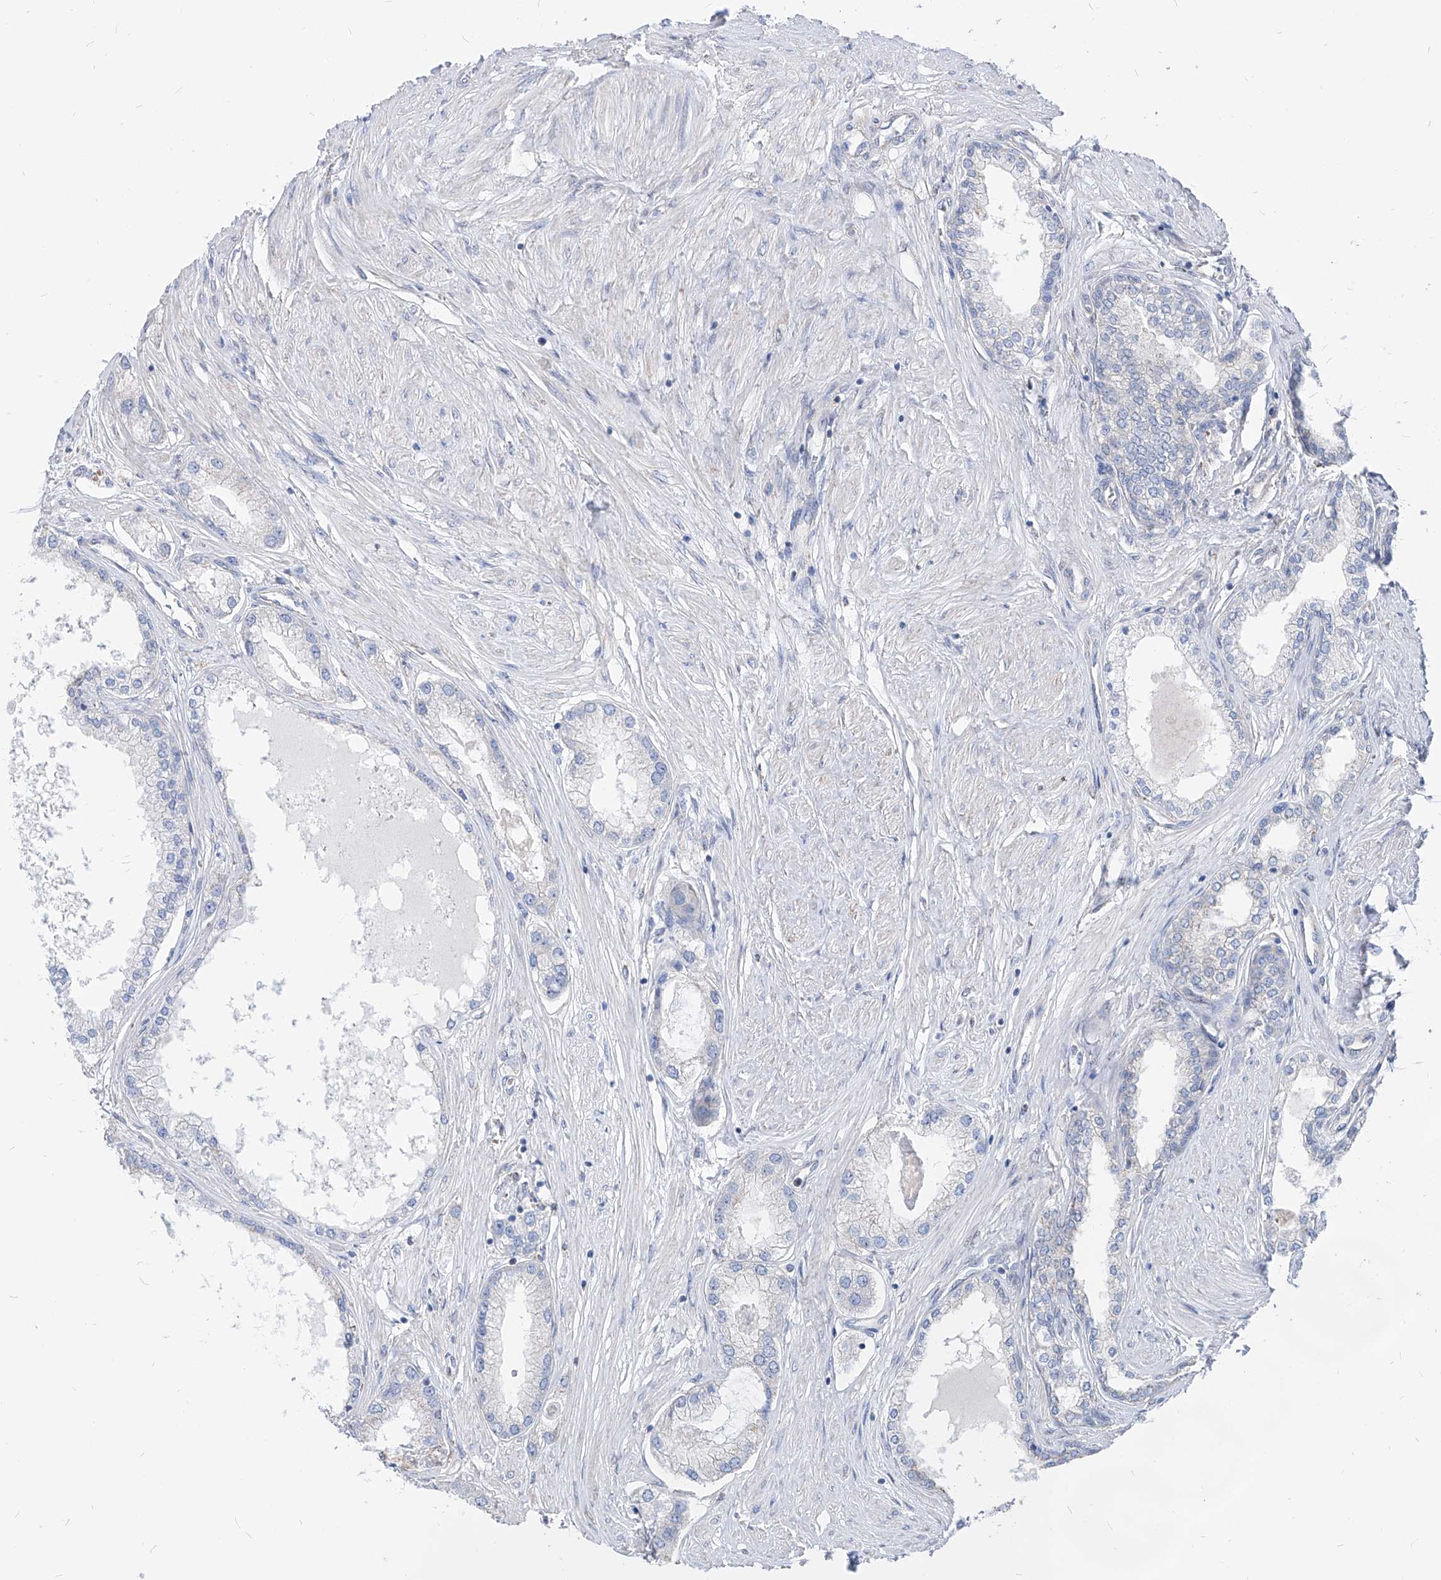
{"staining": {"intensity": "negative", "quantity": "none", "location": "none"}, "tissue": "prostate cancer", "cell_type": "Tumor cells", "image_type": "cancer", "snomed": [{"axis": "morphology", "description": "Adenocarcinoma, Low grade"}, {"axis": "topography", "description": "Prostate"}], "caption": "This is an IHC histopathology image of adenocarcinoma (low-grade) (prostate). There is no positivity in tumor cells.", "gene": "AGPS", "patient": {"sex": "male", "age": 62}}